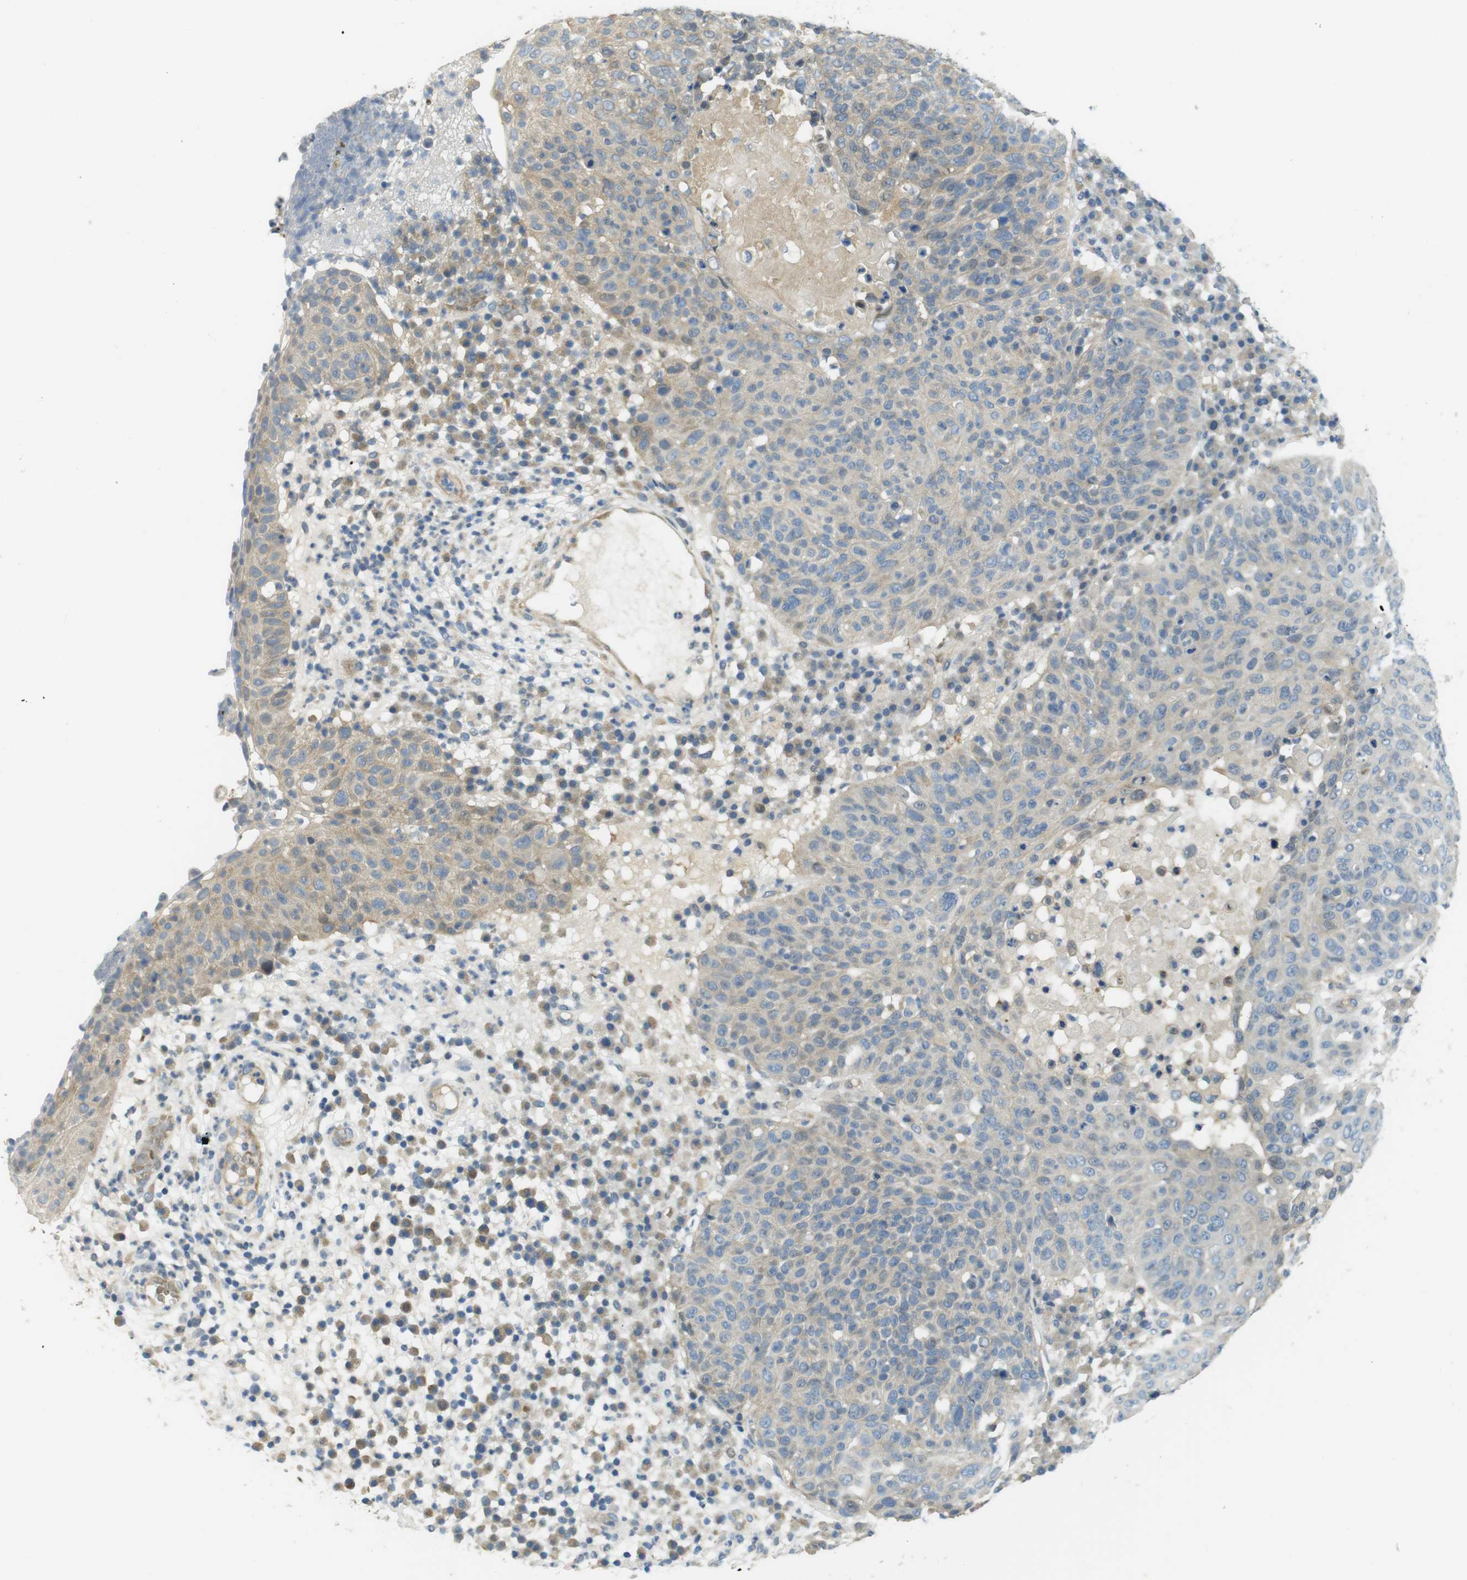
{"staining": {"intensity": "weak", "quantity": "25%-75%", "location": "cytoplasmic/membranous"}, "tissue": "skin cancer", "cell_type": "Tumor cells", "image_type": "cancer", "snomed": [{"axis": "morphology", "description": "Squamous cell carcinoma in situ, NOS"}, {"axis": "morphology", "description": "Squamous cell carcinoma, NOS"}, {"axis": "topography", "description": "Skin"}], "caption": "Skin cancer (squamous cell carcinoma) tissue reveals weak cytoplasmic/membranous expression in approximately 25%-75% of tumor cells", "gene": "ABHD15", "patient": {"sex": "male", "age": 93}}